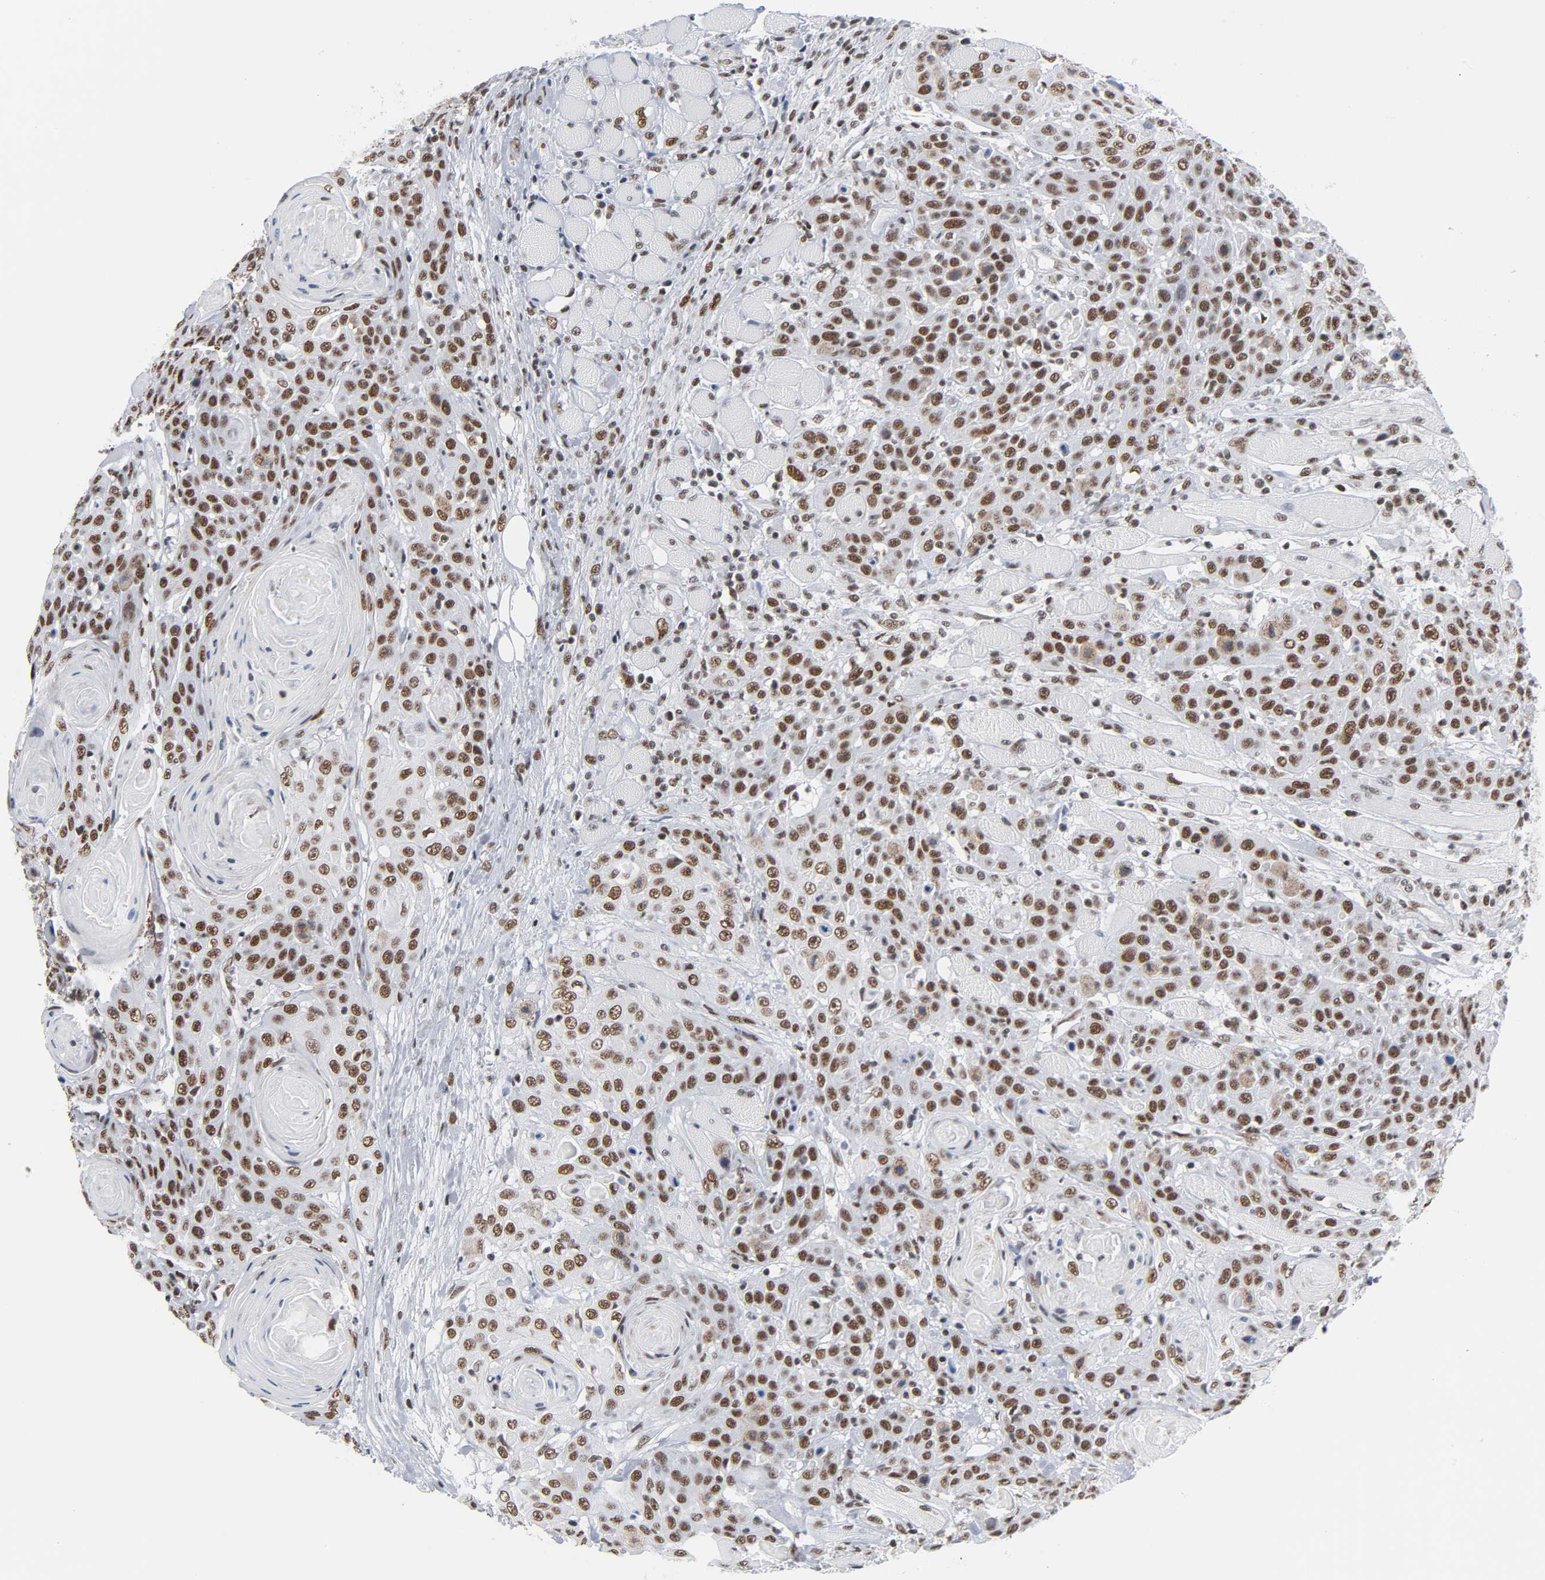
{"staining": {"intensity": "moderate", "quantity": ">75%", "location": "nuclear"}, "tissue": "head and neck cancer", "cell_type": "Tumor cells", "image_type": "cancer", "snomed": [{"axis": "morphology", "description": "Squamous cell carcinoma, NOS"}, {"axis": "topography", "description": "Head-Neck"}], "caption": "Head and neck squamous cell carcinoma stained for a protein (brown) exhibits moderate nuclear positive staining in about >75% of tumor cells.", "gene": "CSTF2", "patient": {"sex": "female", "age": 84}}